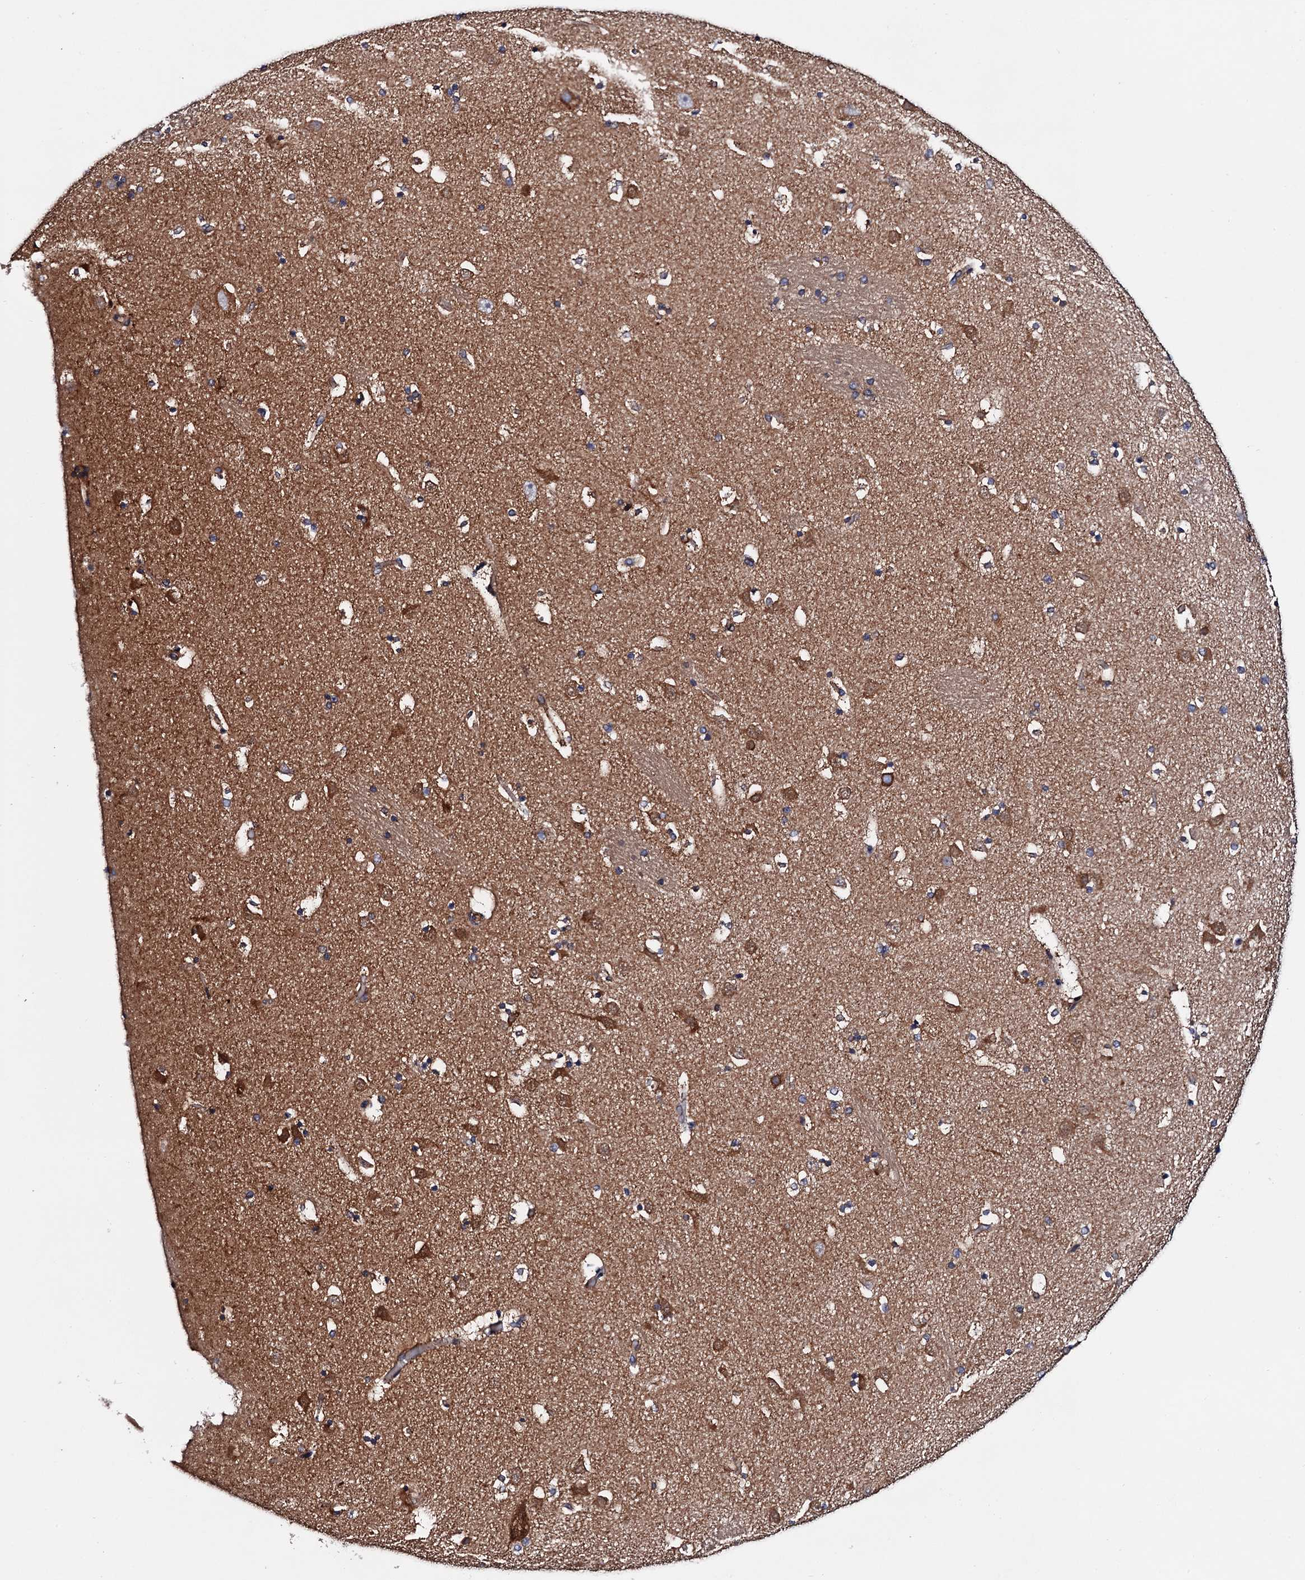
{"staining": {"intensity": "moderate", "quantity": "<25%", "location": "cytoplasmic/membranous"}, "tissue": "caudate", "cell_type": "Glial cells", "image_type": "normal", "snomed": [{"axis": "morphology", "description": "Normal tissue, NOS"}, {"axis": "topography", "description": "Lateral ventricle wall"}], "caption": "Approximately <25% of glial cells in benign human caudate display moderate cytoplasmic/membranous protein staining as visualized by brown immunohistochemical staining.", "gene": "MRPL48", "patient": {"sex": "male", "age": 45}}